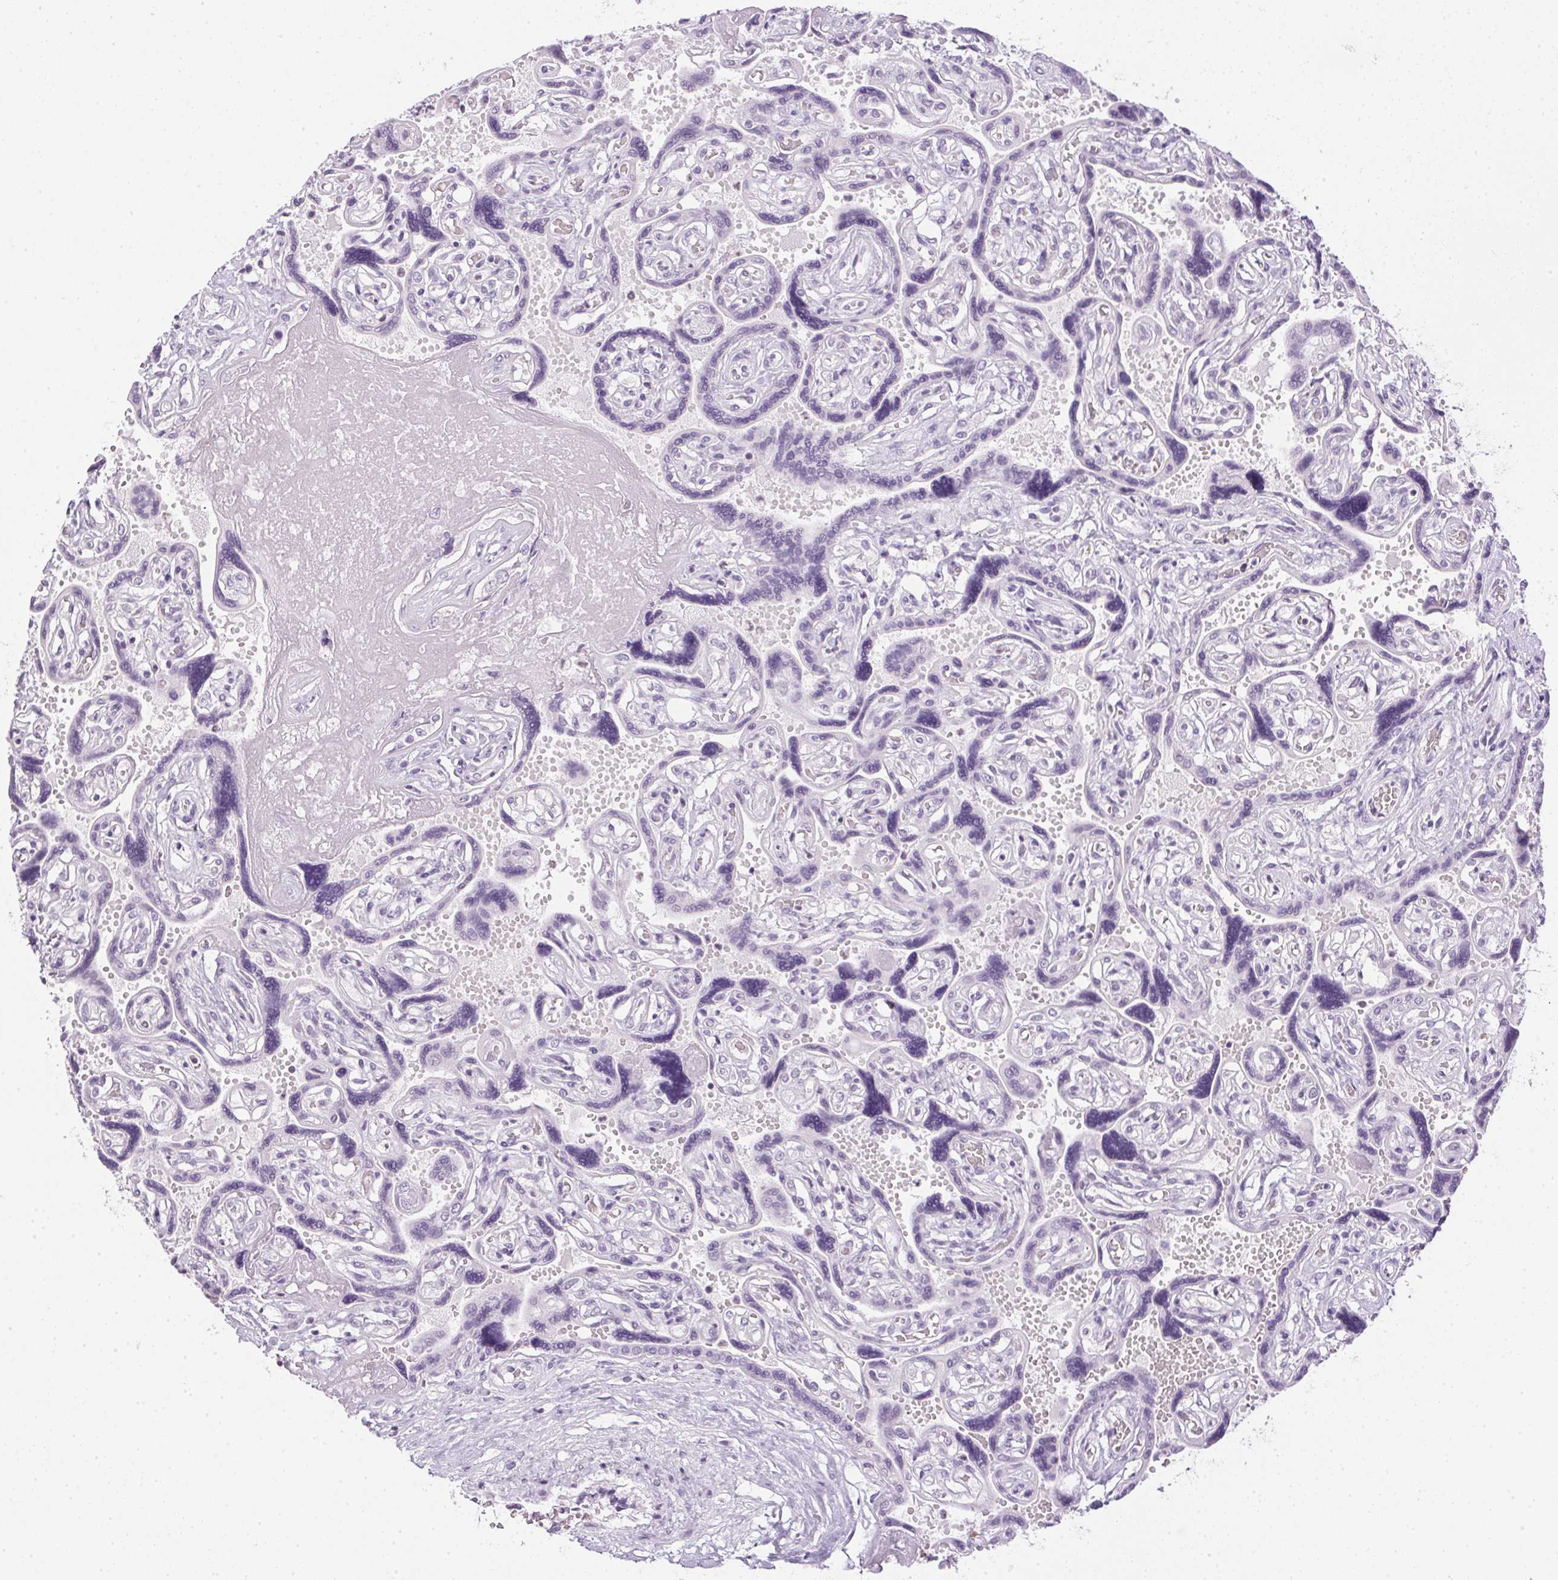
{"staining": {"intensity": "weak", "quantity": "<25%", "location": "nuclear"}, "tissue": "placenta", "cell_type": "Decidual cells", "image_type": "normal", "snomed": [{"axis": "morphology", "description": "Normal tissue, NOS"}, {"axis": "topography", "description": "Placenta"}], "caption": "IHC of normal placenta reveals no staining in decidual cells. Brightfield microscopy of immunohistochemistry stained with DAB (3,3'-diaminobenzidine) (brown) and hematoxylin (blue), captured at high magnification.", "gene": "PRL", "patient": {"sex": "female", "age": 32}}